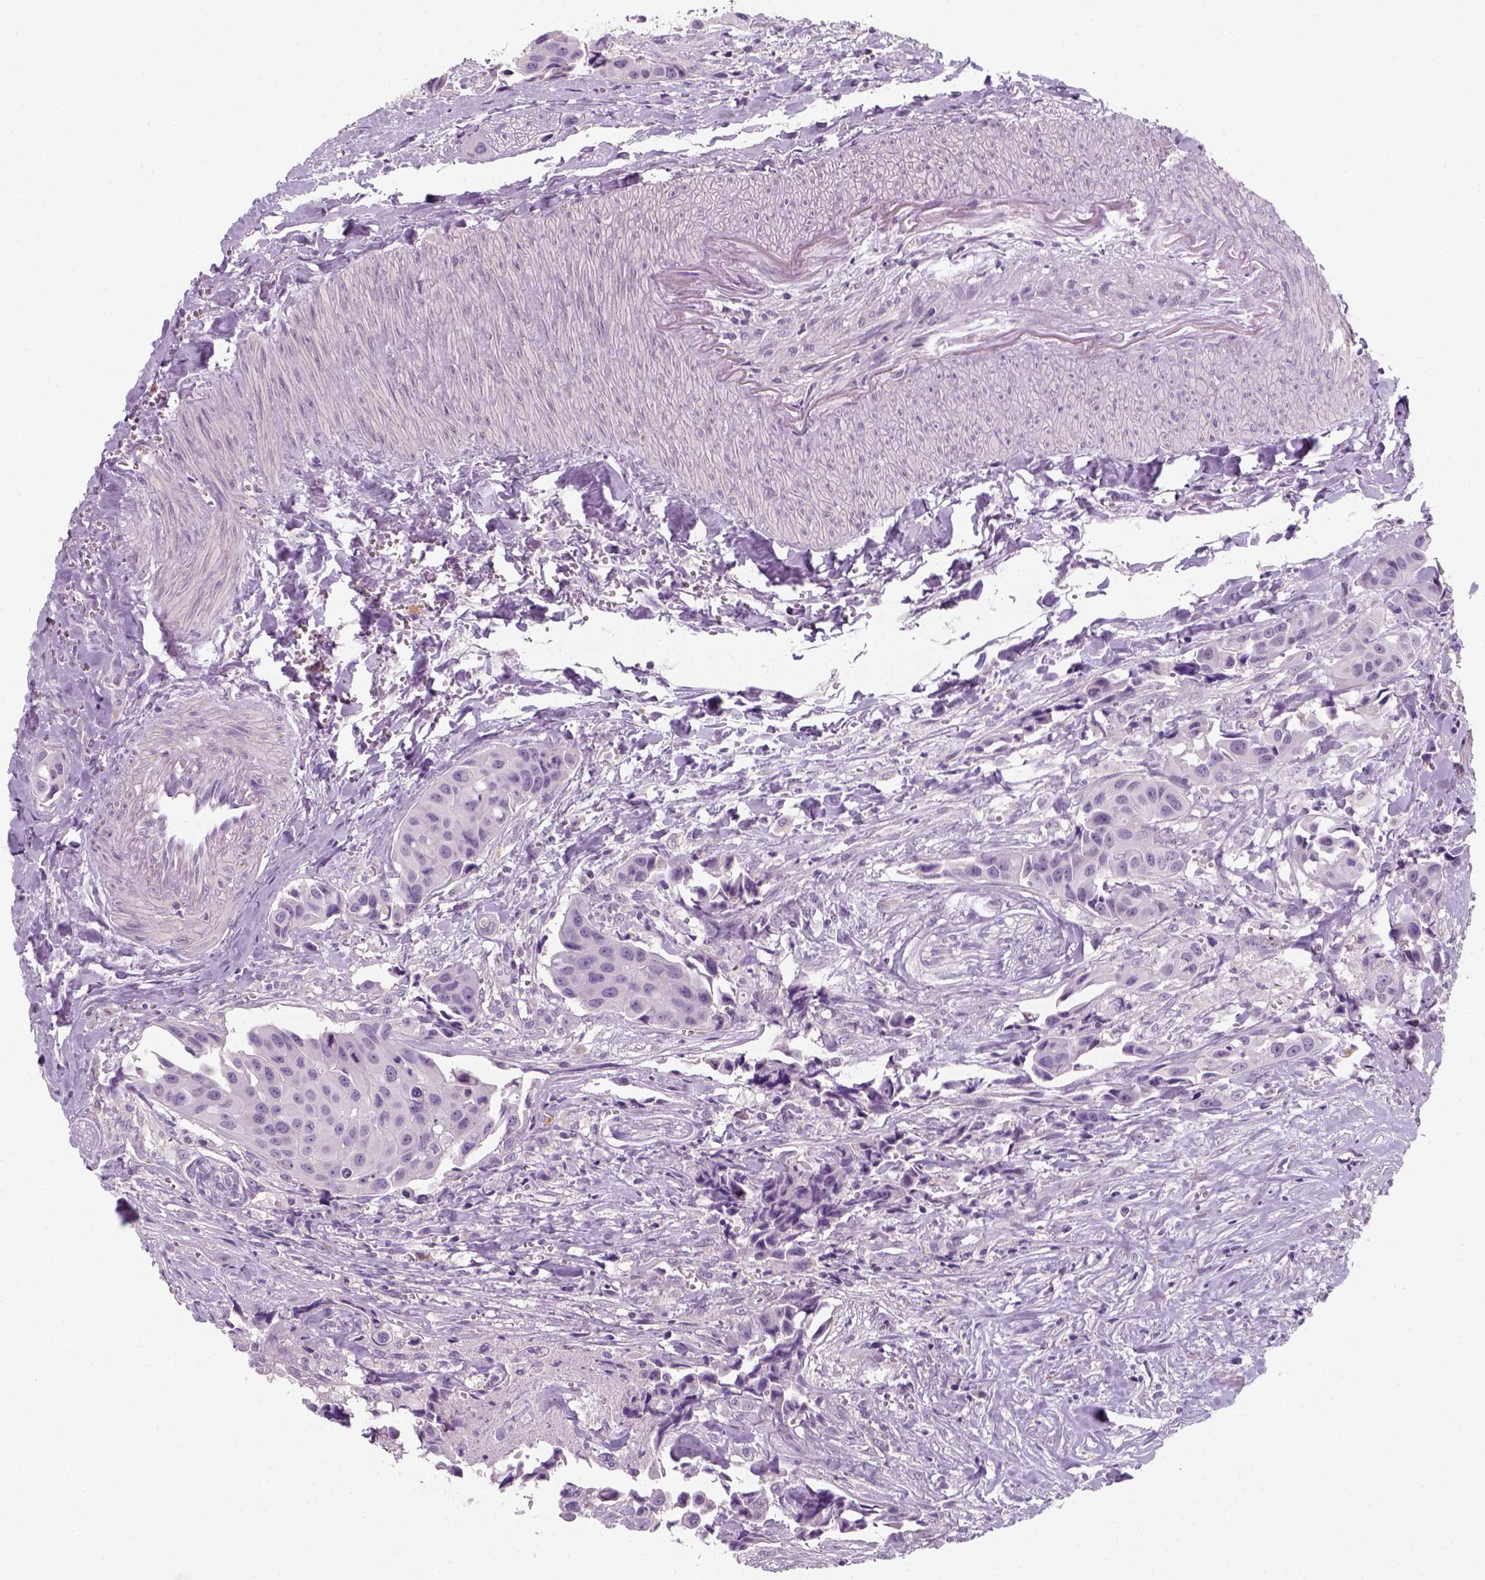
{"staining": {"intensity": "negative", "quantity": "none", "location": "none"}, "tissue": "head and neck cancer", "cell_type": "Tumor cells", "image_type": "cancer", "snomed": [{"axis": "morphology", "description": "Adenocarcinoma, NOS"}, {"axis": "topography", "description": "Head-Neck"}], "caption": "High power microscopy photomicrograph of an immunohistochemistry image of head and neck cancer, revealing no significant expression in tumor cells. Brightfield microscopy of immunohistochemistry stained with DAB (3,3'-diaminobenzidine) (brown) and hematoxylin (blue), captured at high magnification.", "gene": "FAM163B", "patient": {"sex": "male", "age": 76}}